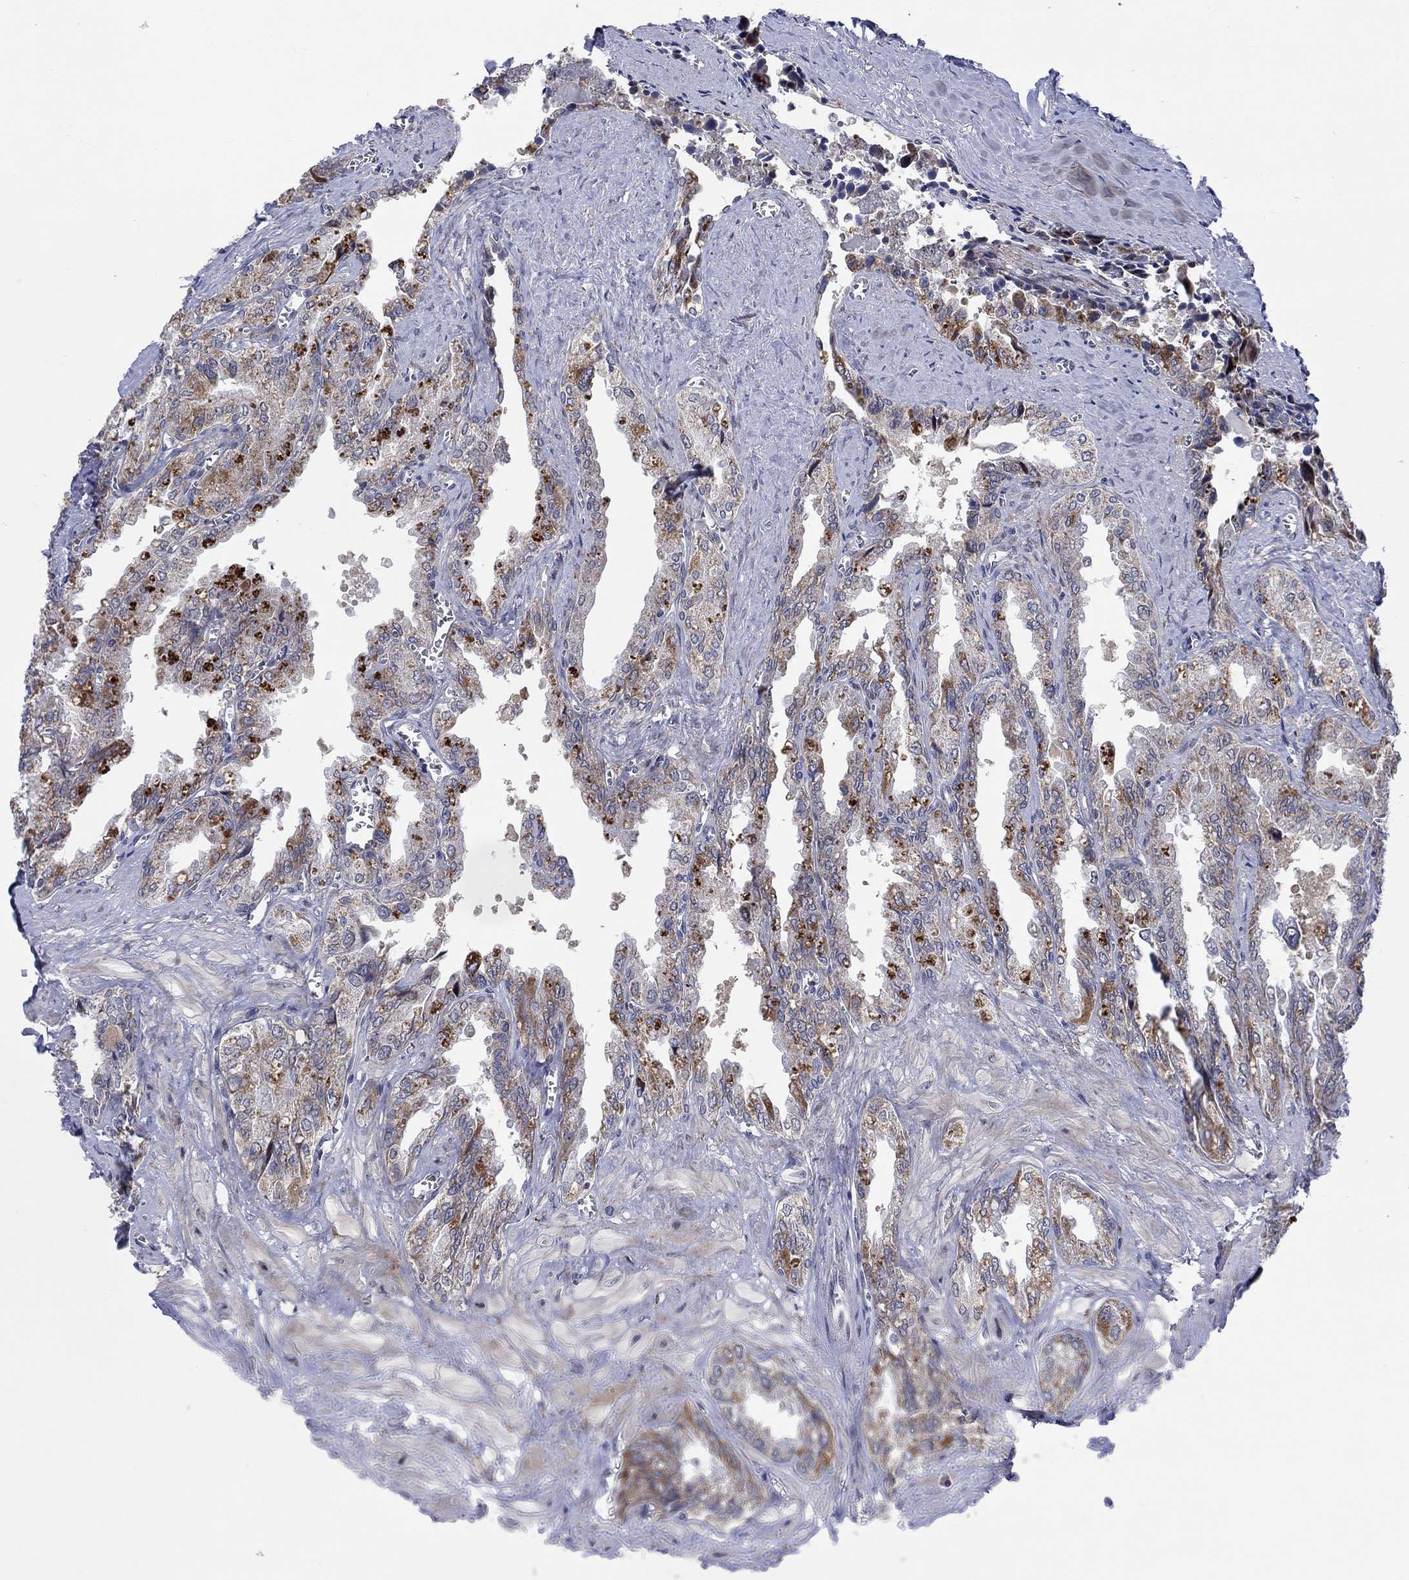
{"staining": {"intensity": "moderate", "quantity": "25%-75%", "location": "cytoplasmic/membranous"}, "tissue": "seminal vesicle", "cell_type": "Glandular cells", "image_type": "normal", "snomed": [{"axis": "morphology", "description": "Normal tissue, NOS"}, {"axis": "topography", "description": "Seminal veicle"}], "caption": "Human seminal vesicle stained for a protein (brown) displays moderate cytoplasmic/membranous positive staining in approximately 25%-75% of glandular cells.", "gene": "SLC35F2", "patient": {"sex": "male", "age": 67}}